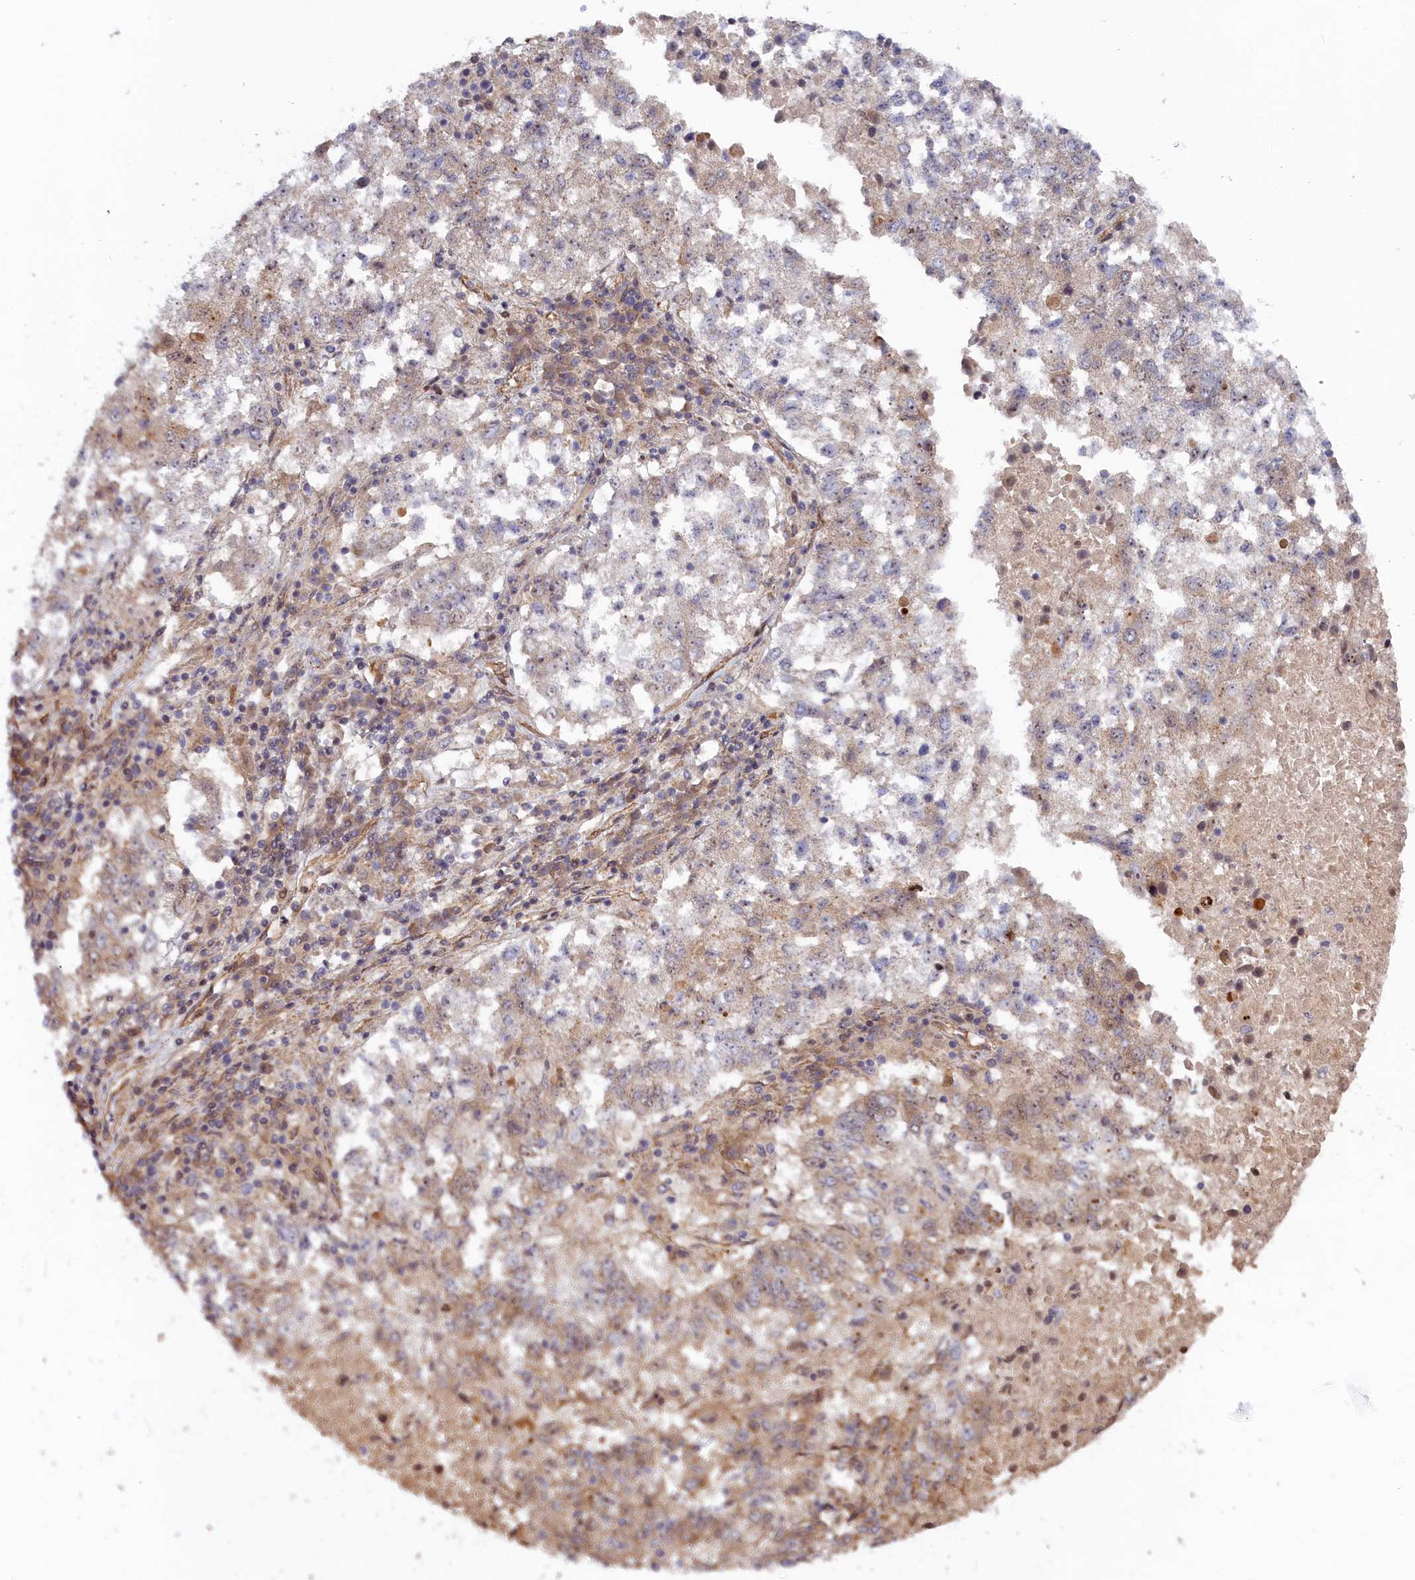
{"staining": {"intensity": "weak", "quantity": "<25%", "location": "cytoplasmic/membranous"}, "tissue": "lung cancer", "cell_type": "Tumor cells", "image_type": "cancer", "snomed": [{"axis": "morphology", "description": "Squamous cell carcinoma, NOS"}, {"axis": "topography", "description": "Lung"}], "caption": "Lung cancer was stained to show a protein in brown. There is no significant staining in tumor cells.", "gene": "CEP44", "patient": {"sex": "male", "age": 73}}